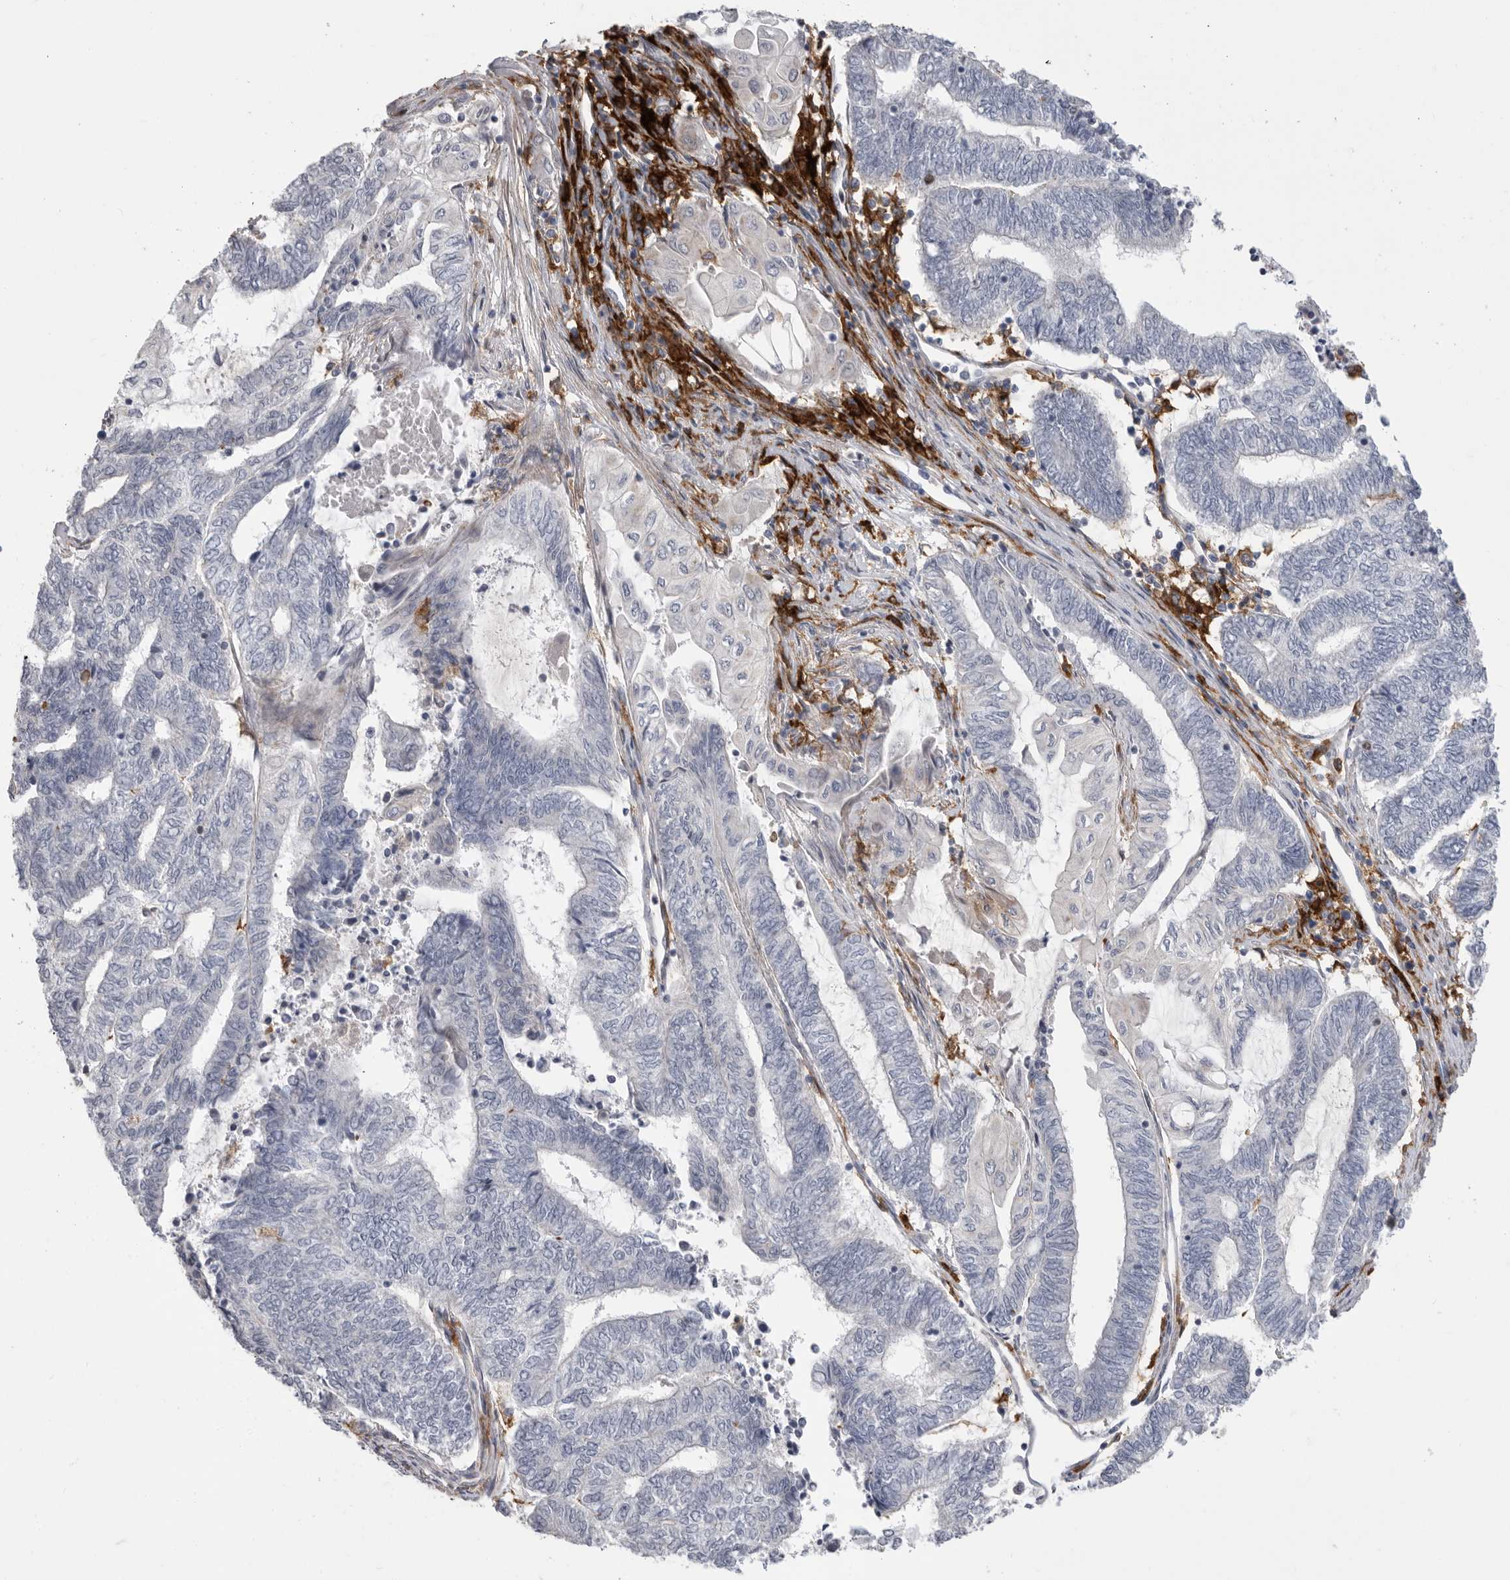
{"staining": {"intensity": "negative", "quantity": "none", "location": "none"}, "tissue": "endometrial cancer", "cell_type": "Tumor cells", "image_type": "cancer", "snomed": [{"axis": "morphology", "description": "Adenocarcinoma, NOS"}, {"axis": "topography", "description": "Uterus"}, {"axis": "topography", "description": "Endometrium"}], "caption": "The image reveals no staining of tumor cells in endometrial cancer.", "gene": "SIGLEC10", "patient": {"sex": "female", "age": 70}}